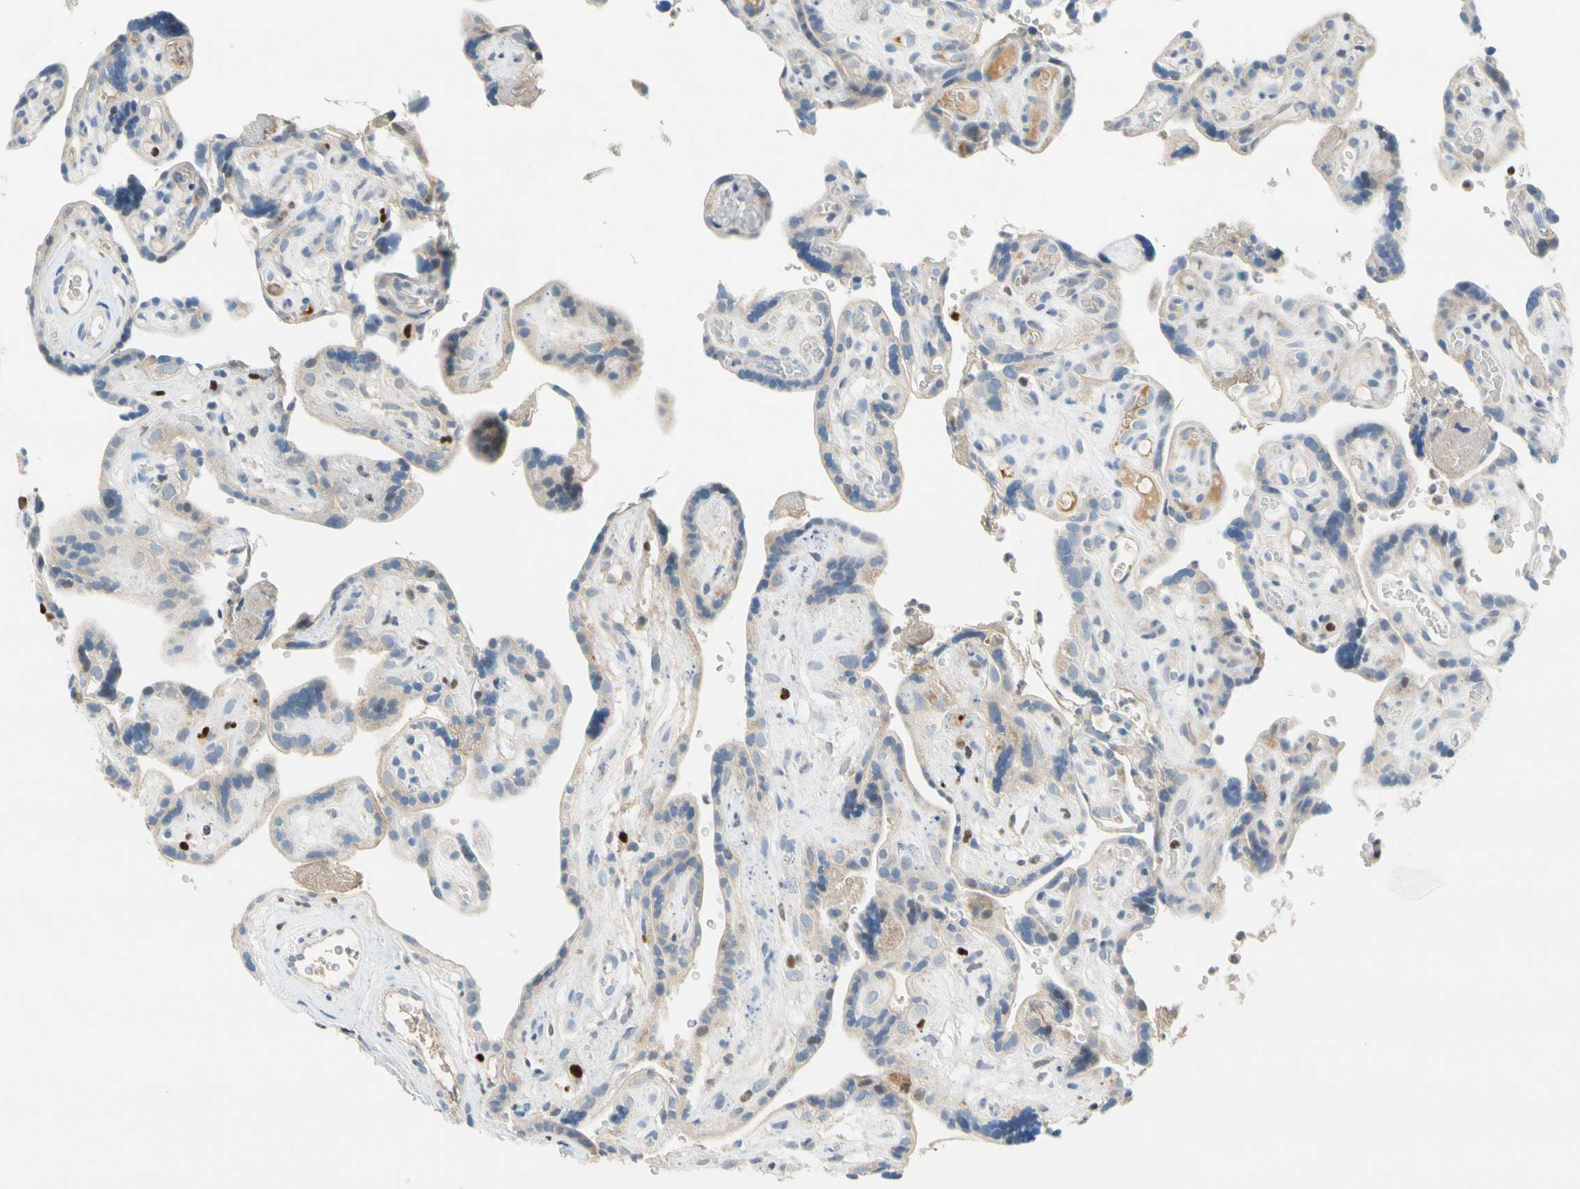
{"staining": {"intensity": "negative", "quantity": "none", "location": "none"}, "tissue": "placenta", "cell_type": "Decidual cells", "image_type": "normal", "snomed": [{"axis": "morphology", "description": "Normal tissue, NOS"}, {"axis": "topography", "description": "Placenta"}], "caption": "High power microscopy micrograph of an immunohistochemistry (IHC) image of normal placenta, revealing no significant staining in decidual cells. (DAB (3,3'-diaminobenzidine) immunohistochemistry (IHC) with hematoxylin counter stain).", "gene": "SP140", "patient": {"sex": "female", "age": 30}}